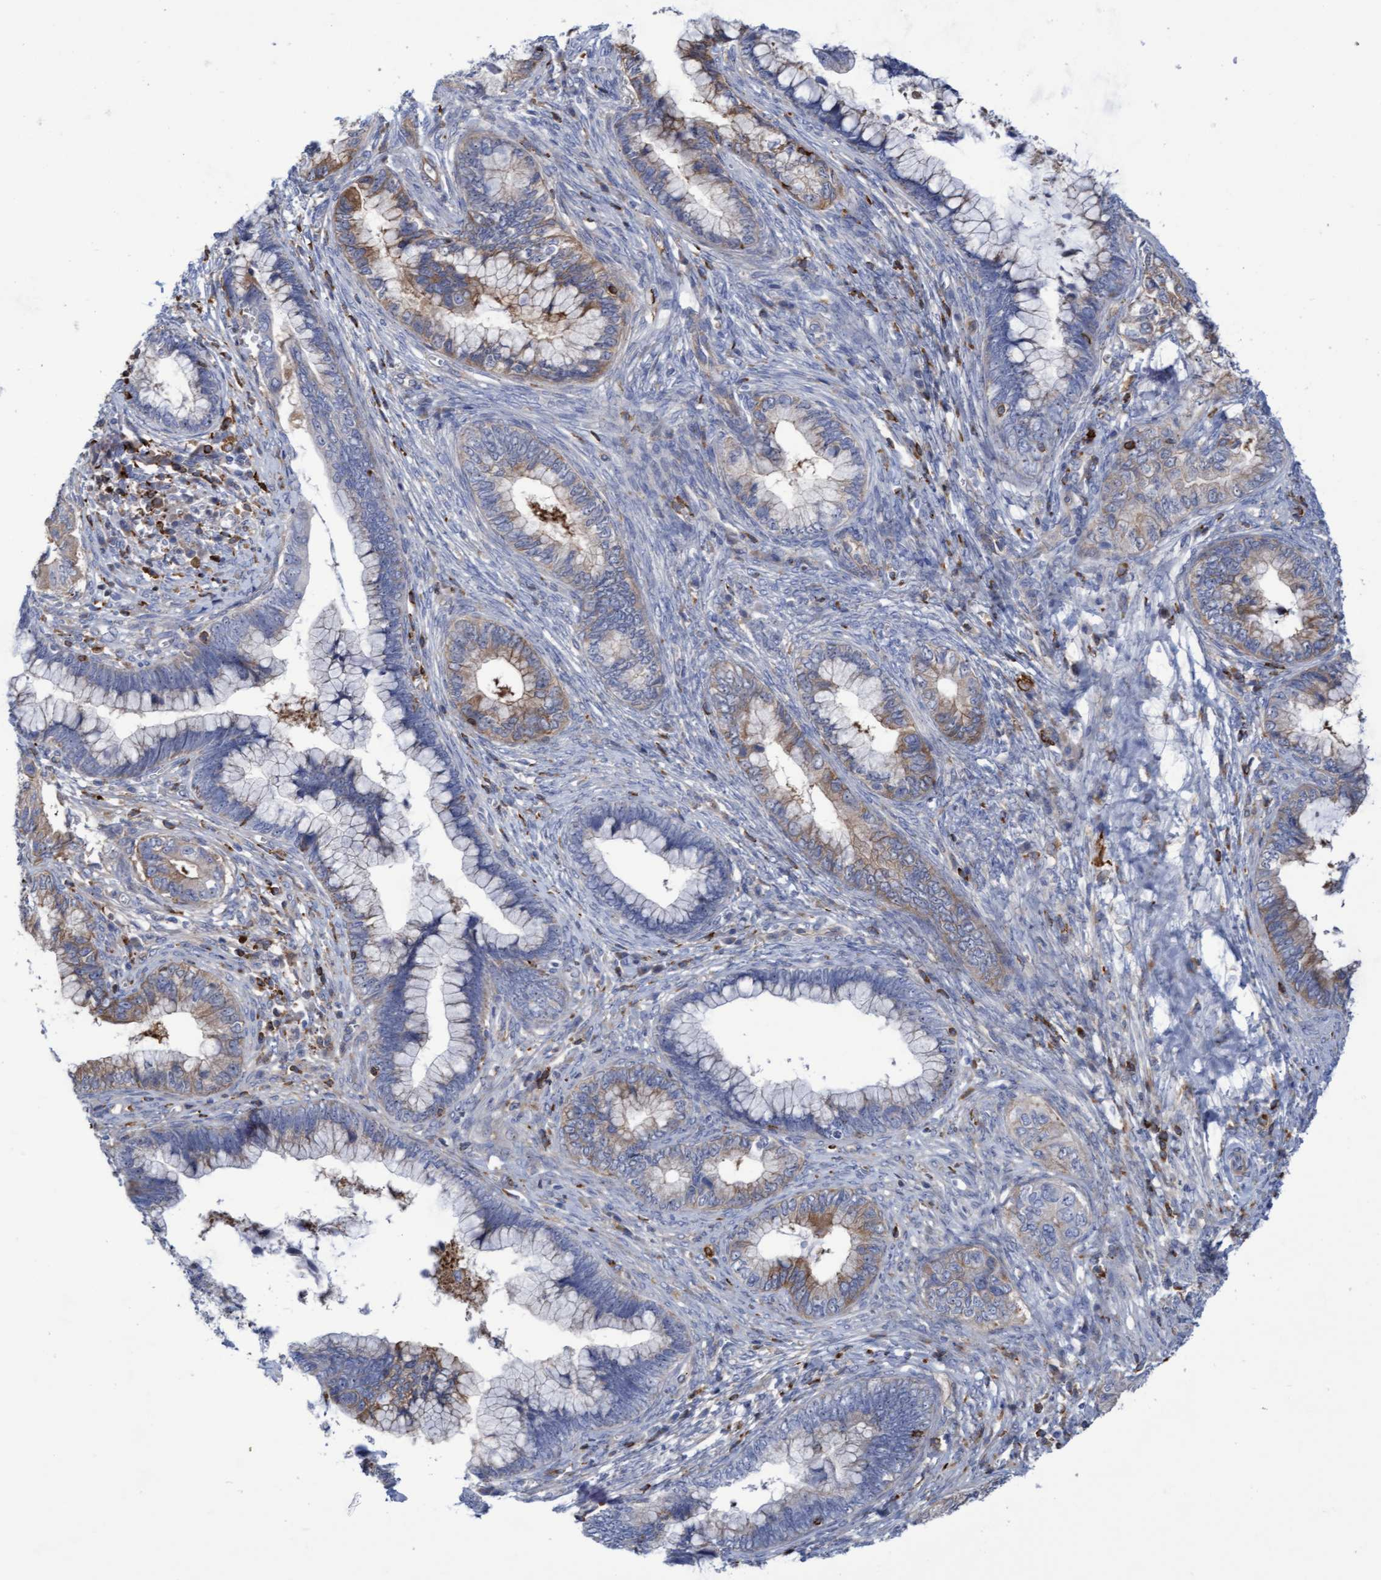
{"staining": {"intensity": "moderate", "quantity": "25%-75%", "location": "cytoplasmic/membranous"}, "tissue": "cervical cancer", "cell_type": "Tumor cells", "image_type": "cancer", "snomed": [{"axis": "morphology", "description": "Adenocarcinoma, NOS"}, {"axis": "topography", "description": "Cervix"}], "caption": "Brown immunohistochemical staining in cervical adenocarcinoma shows moderate cytoplasmic/membranous expression in about 25%-75% of tumor cells.", "gene": "FNBP1", "patient": {"sex": "female", "age": 44}}